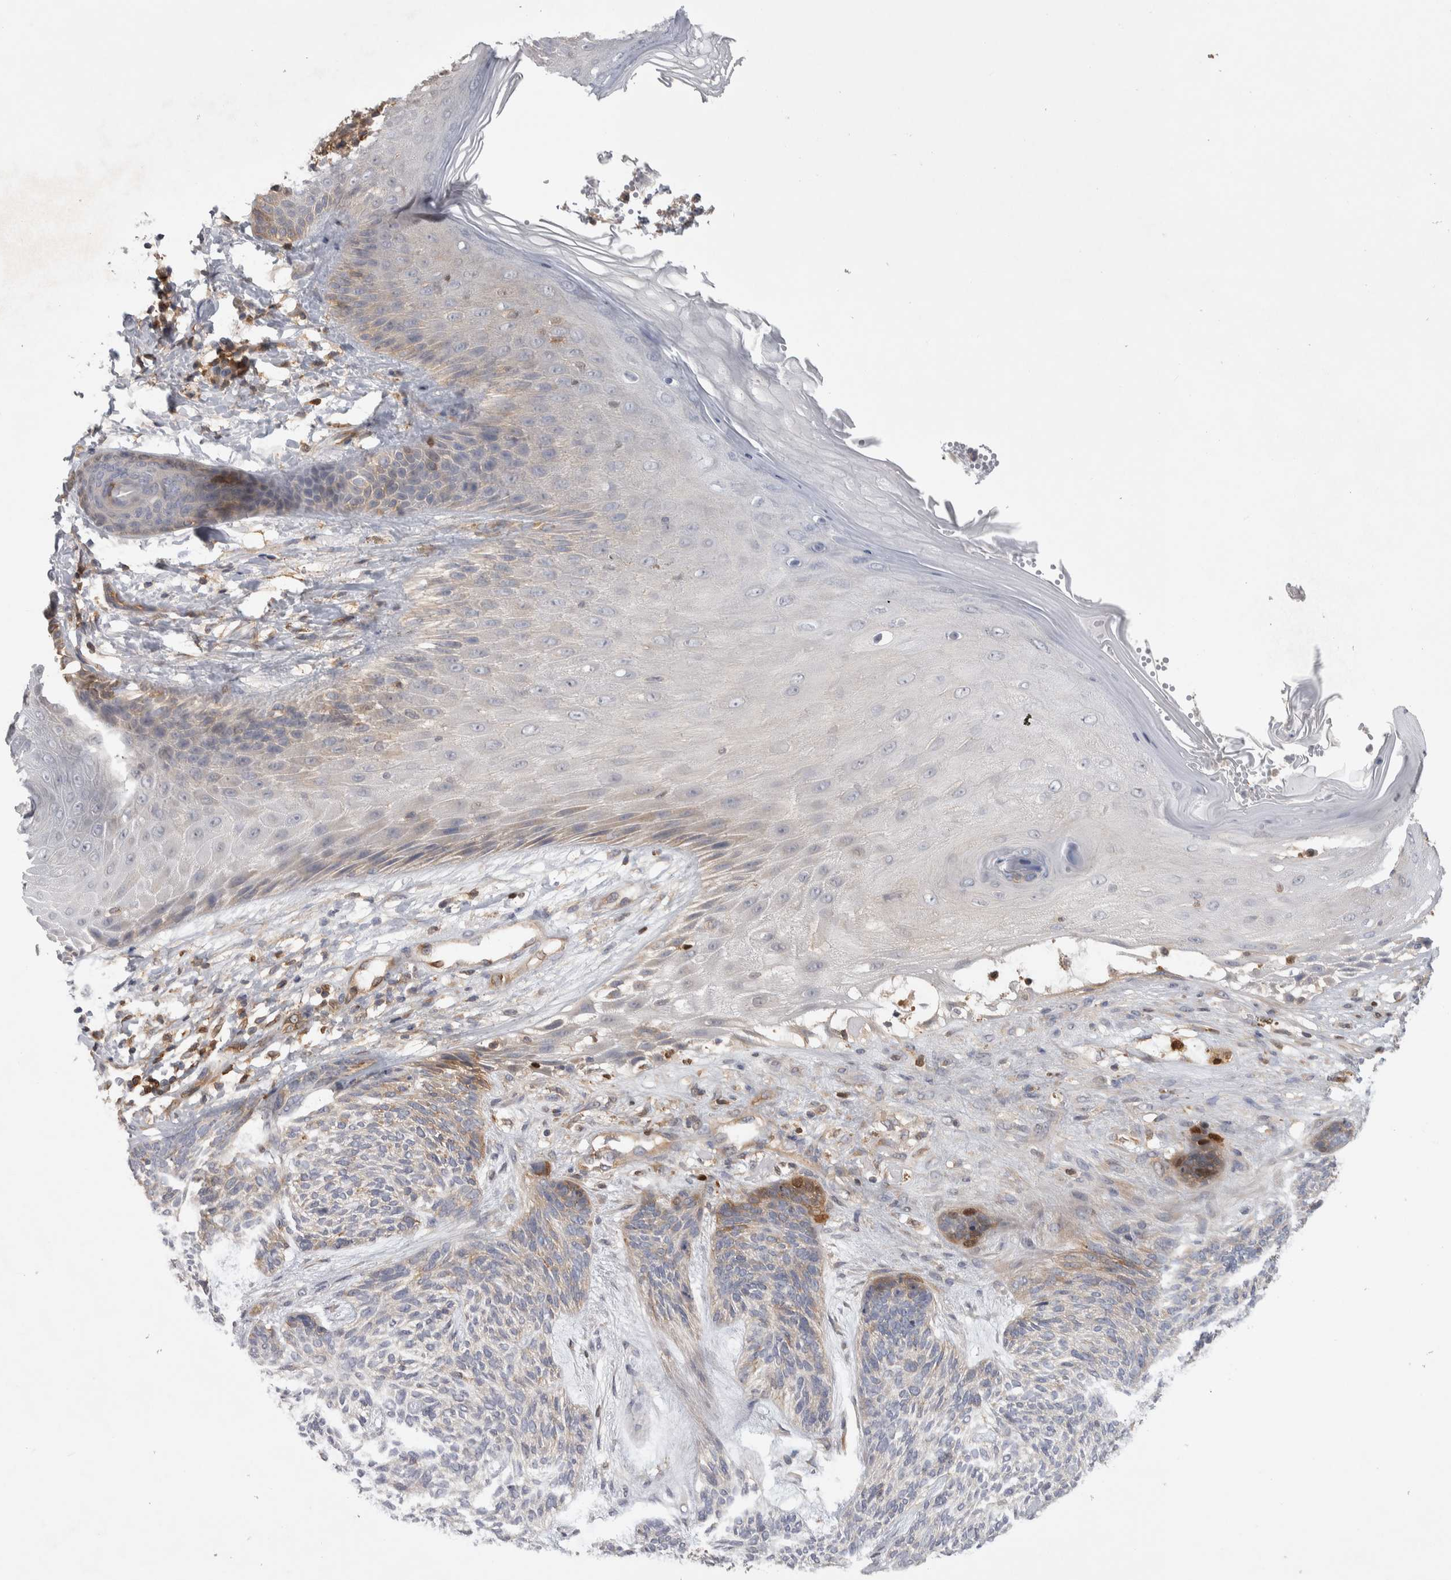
{"staining": {"intensity": "negative", "quantity": "none", "location": "none"}, "tissue": "skin cancer", "cell_type": "Tumor cells", "image_type": "cancer", "snomed": [{"axis": "morphology", "description": "Basal cell carcinoma"}, {"axis": "topography", "description": "Skin"}], "caption": "This is a image of immunohistochemistry (IHC) staining of skin cancer, which shows no staining in tumor cells.", "gene": "NFKB2", "patient": {"sex": "male", "age": 55}}